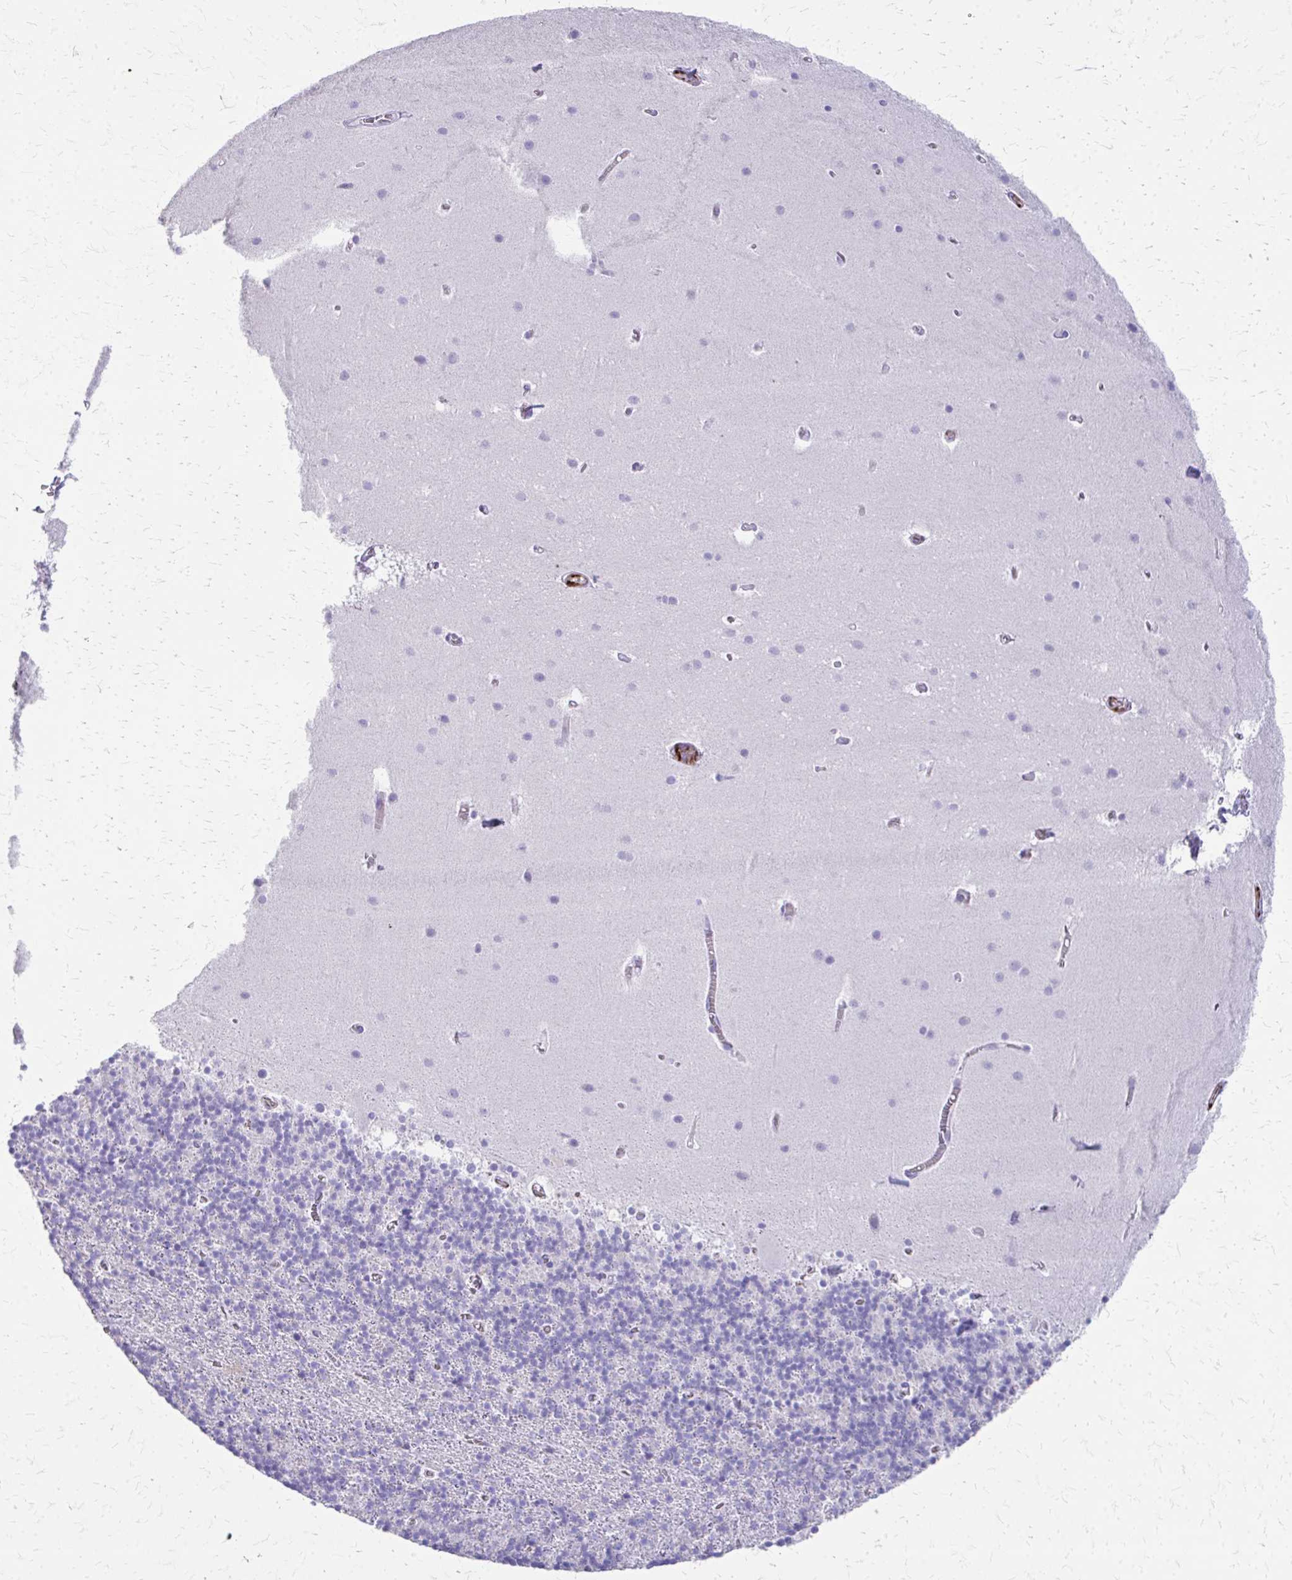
{"staining": {"intensity": "negative", "quantity": "none", "location": "none"}, "tissue": "cerebellum", "cell_type": "Cells in granular layer", "image_type": "normal", "snomed": [{"axis": "morphology", "description": "Normal tissue, NOS"}, {"axis": "topography", "description": "Cerebellum"}], "caption": "IHC photomicrograph of unremarkable cerebellum stained for a protein (brown), which shows no staining in cells in granular layer.", "gene": "TRIM6", "patient": {"sex": "male", "age": 70}}